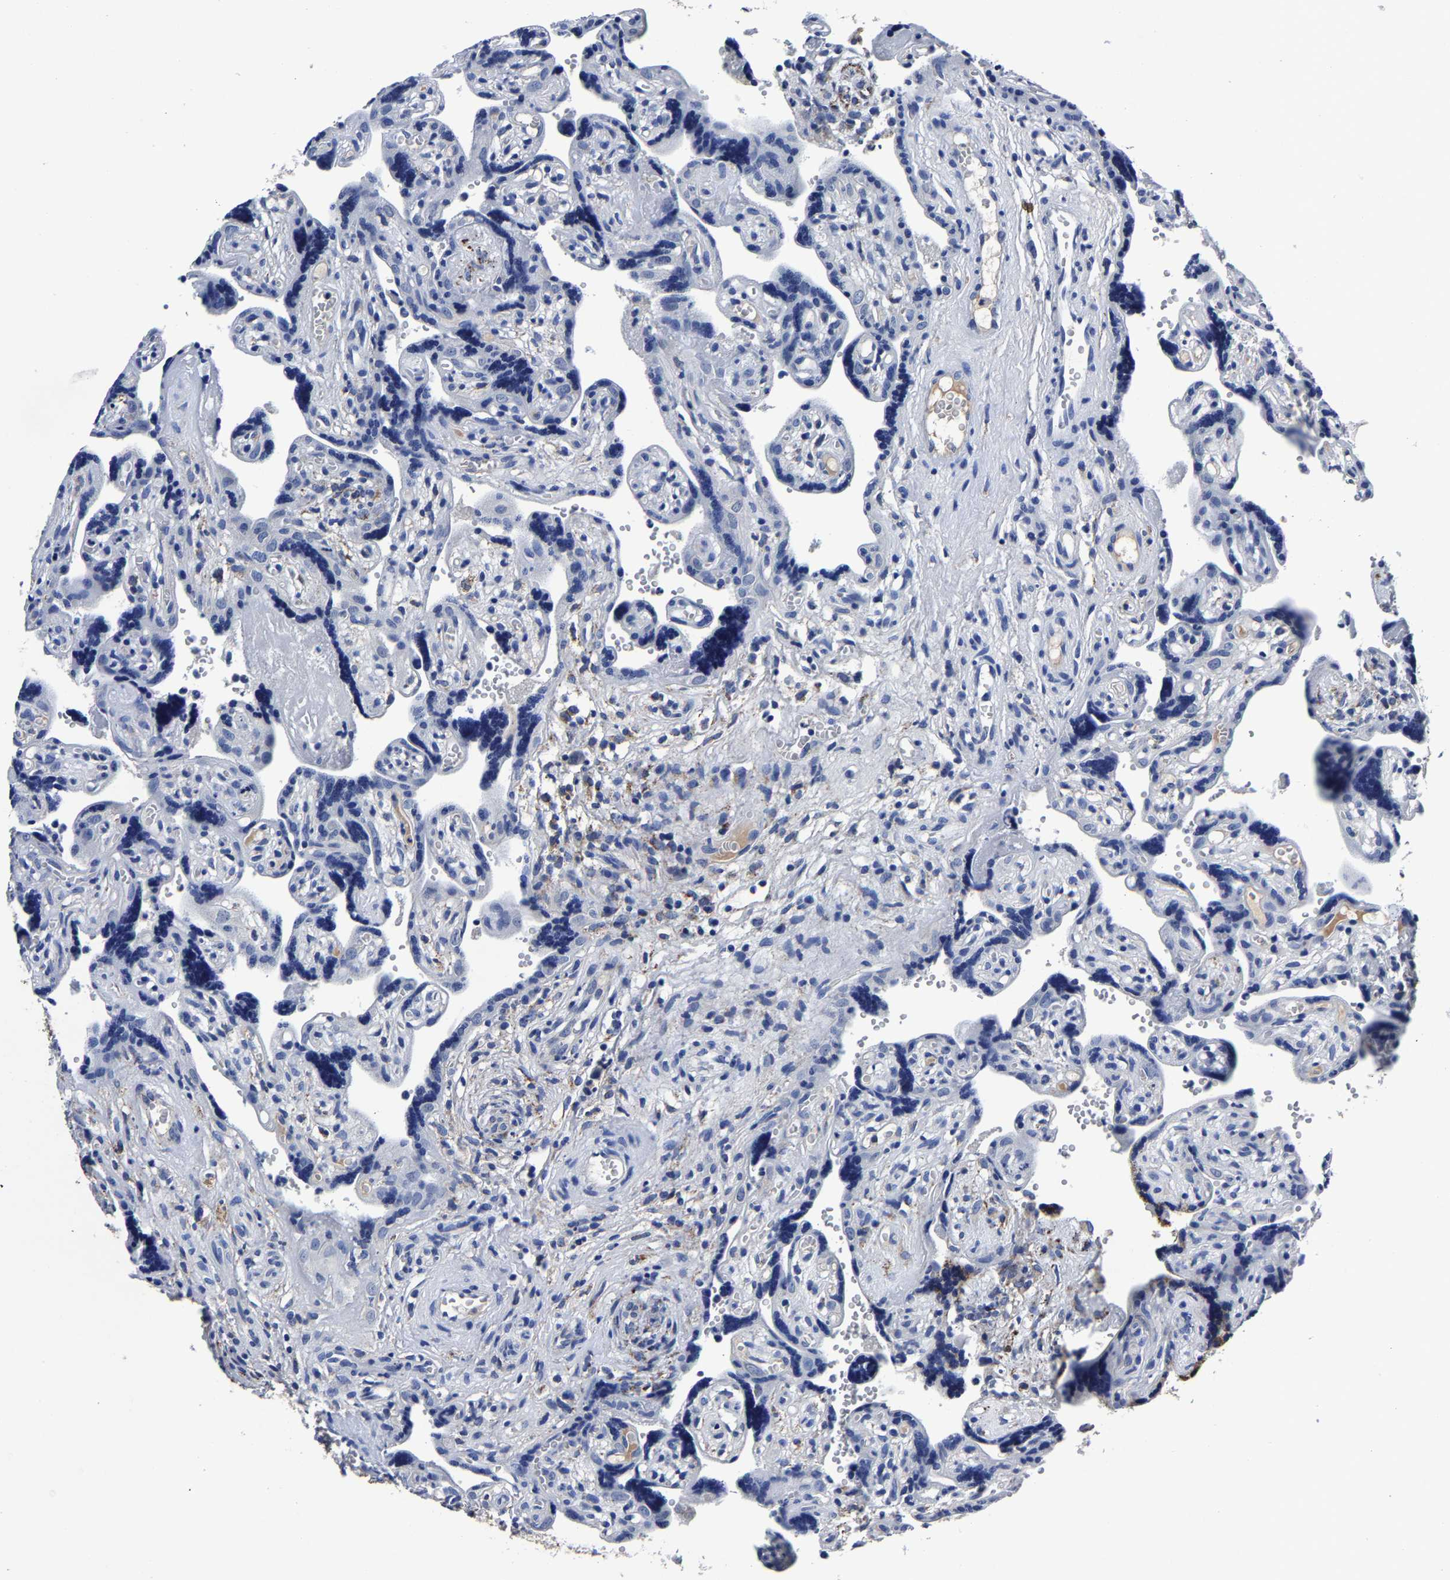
{"staining": {"intensity": "negative", "quantity": "none", "location": "none"}, "tissue": "placenta", "cell_type": "Decidual cells", "image_type": "normal", "snomed": [{"axis": "morphology", "description": "Normal tissue, NOS"}, {"axis": "topography", "description": "Placenta"}], "caption": "This photomicrograph is of unremarkable placenta stained with IHC to label a protein in brown with the nuclei are counter-stained blue. There is no staining in decidual cells.", "gene": "PSPH", "patient": {"sex": "female", "age": 30}}